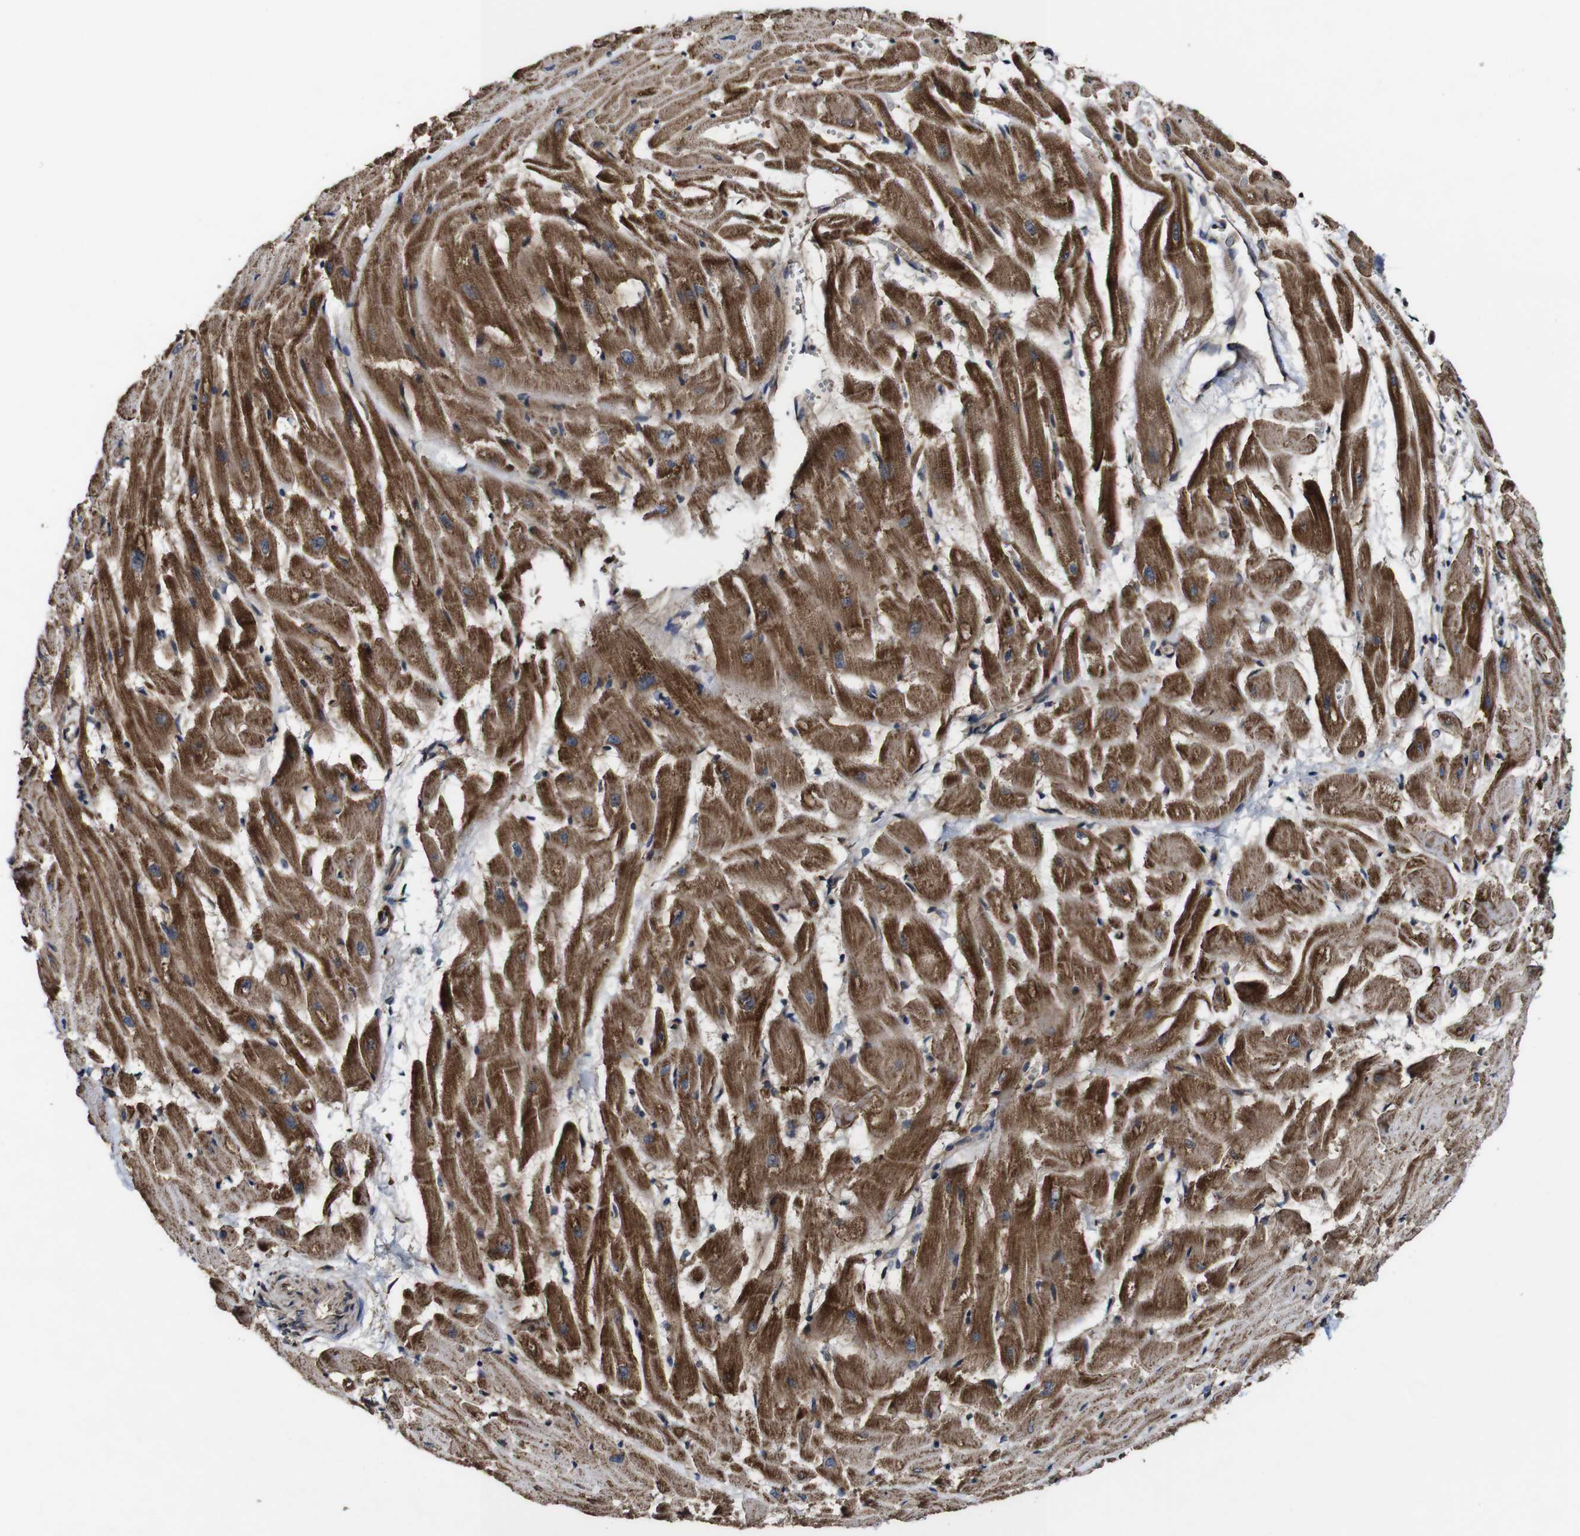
{"staining": {"intensity": "strong", "quantity": "25%-75%", "location": "cytoplasmic/membranous"}, "tissue": "heart muscle", "cell_type": "Cardiomyocytes", "image_type": "normal", "snomed": [{"axis": "morphology", "description": "Normal tissue, NOS"}, {"axis": "topography", "description": "Heart"}], "caption": "Protein analysis of normal heart muscle displays strong cytoplasmic/membranous staining in about 25%-75% of cardiomyocytes.", "gene": "BTN3A3", "patient": {"sex": "female", "age": 19}}